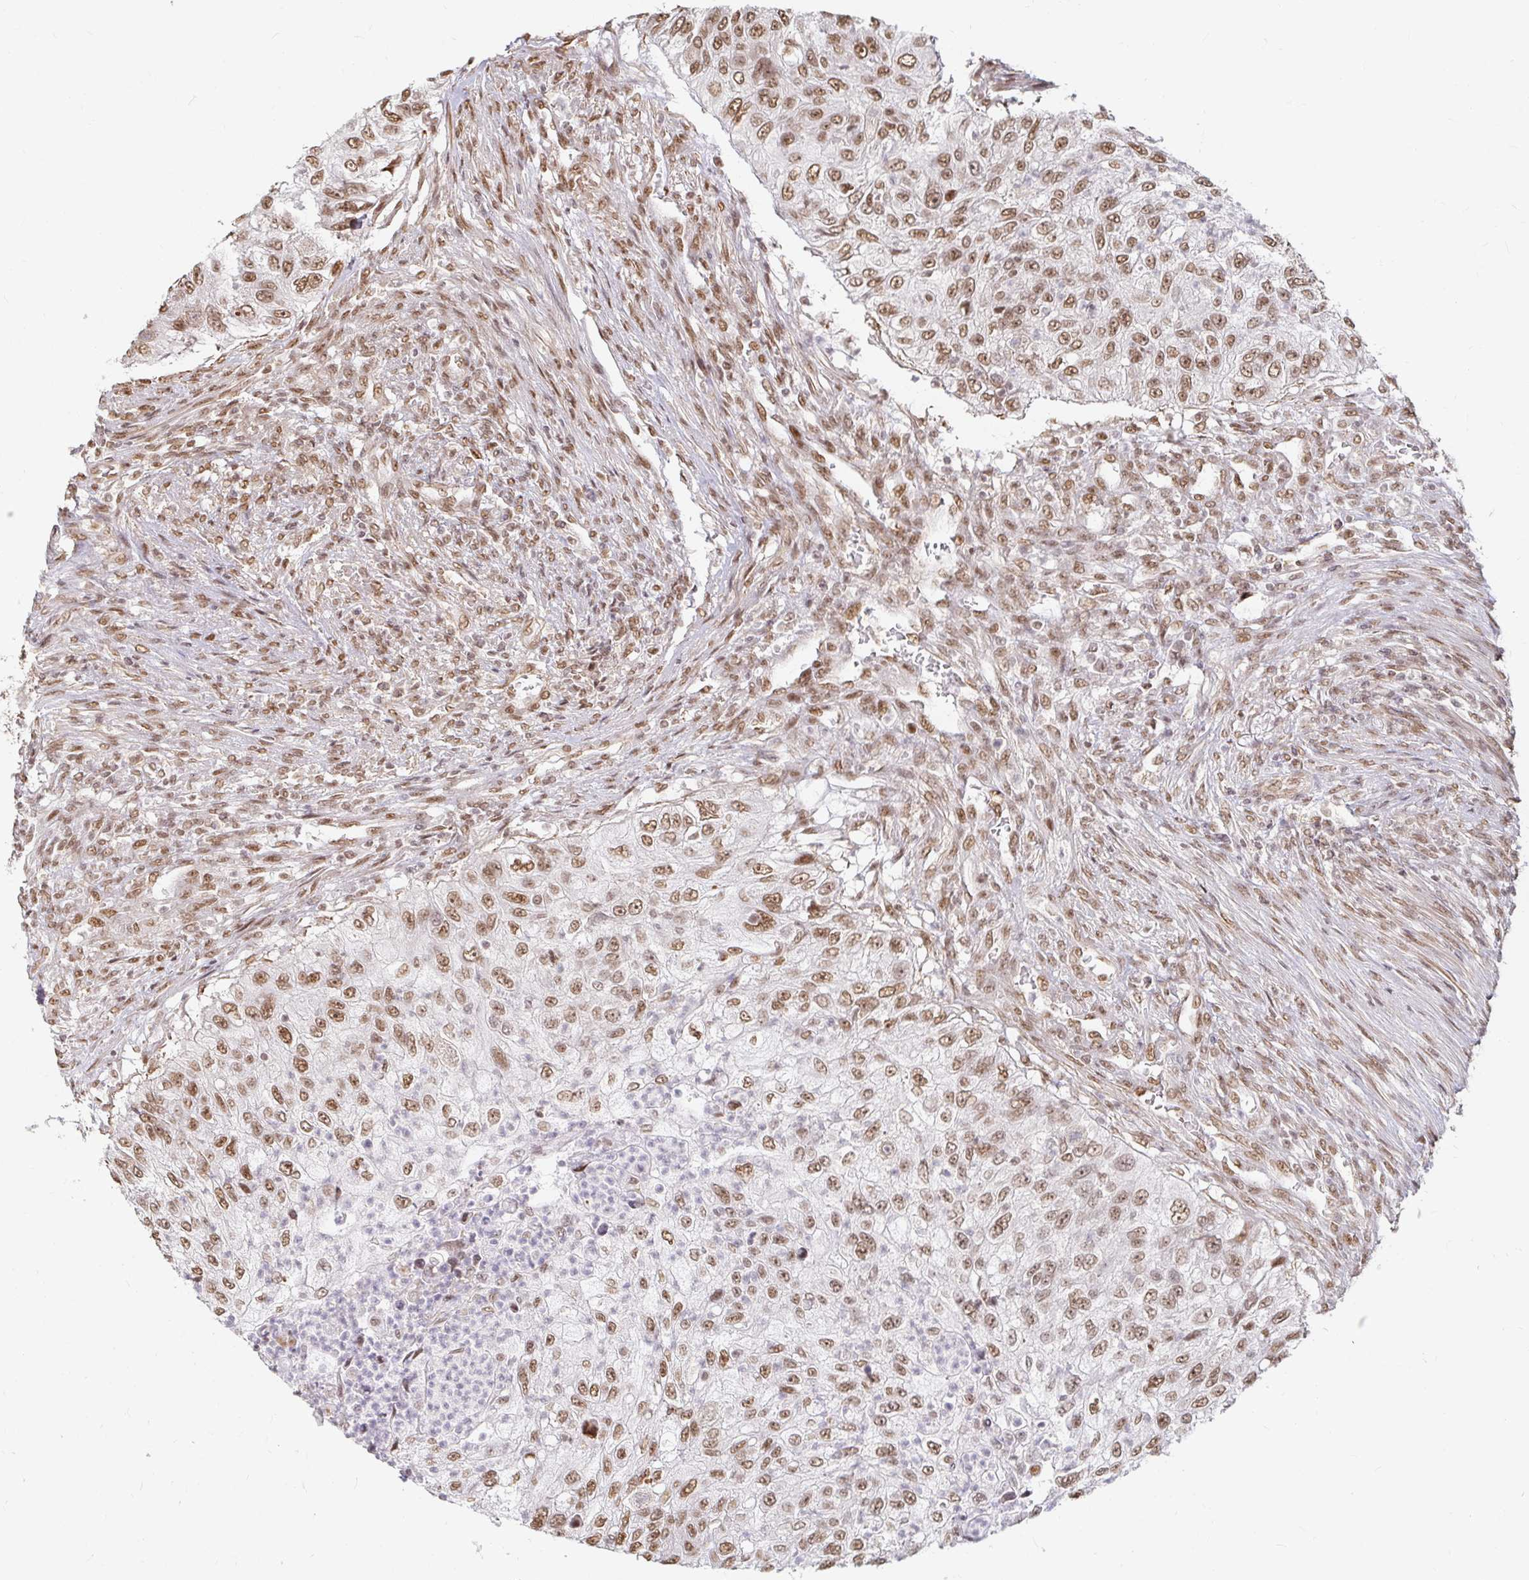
{"staining": {"intensity": "moderate", "quantity": ">75%", "location": "nuclear"}, "tissue": "urothelial cancer", "cell_type": "Tumor cells", "image_type": "cancer", "snomed": [{"axis": "morphology", "description": "Urothelial carcinoma, High grade"}, {"axis": "topography", "description": "Urinary bladder"}], "caption": "An image of human high-grade urothelial carcinoma stained for a protein exhibits moderate nuclear brown staining in tumor cells. Nuclei are stained in blue.", "gene": "HNRNPU", "patient": {"sex": "female", "age": 60}}